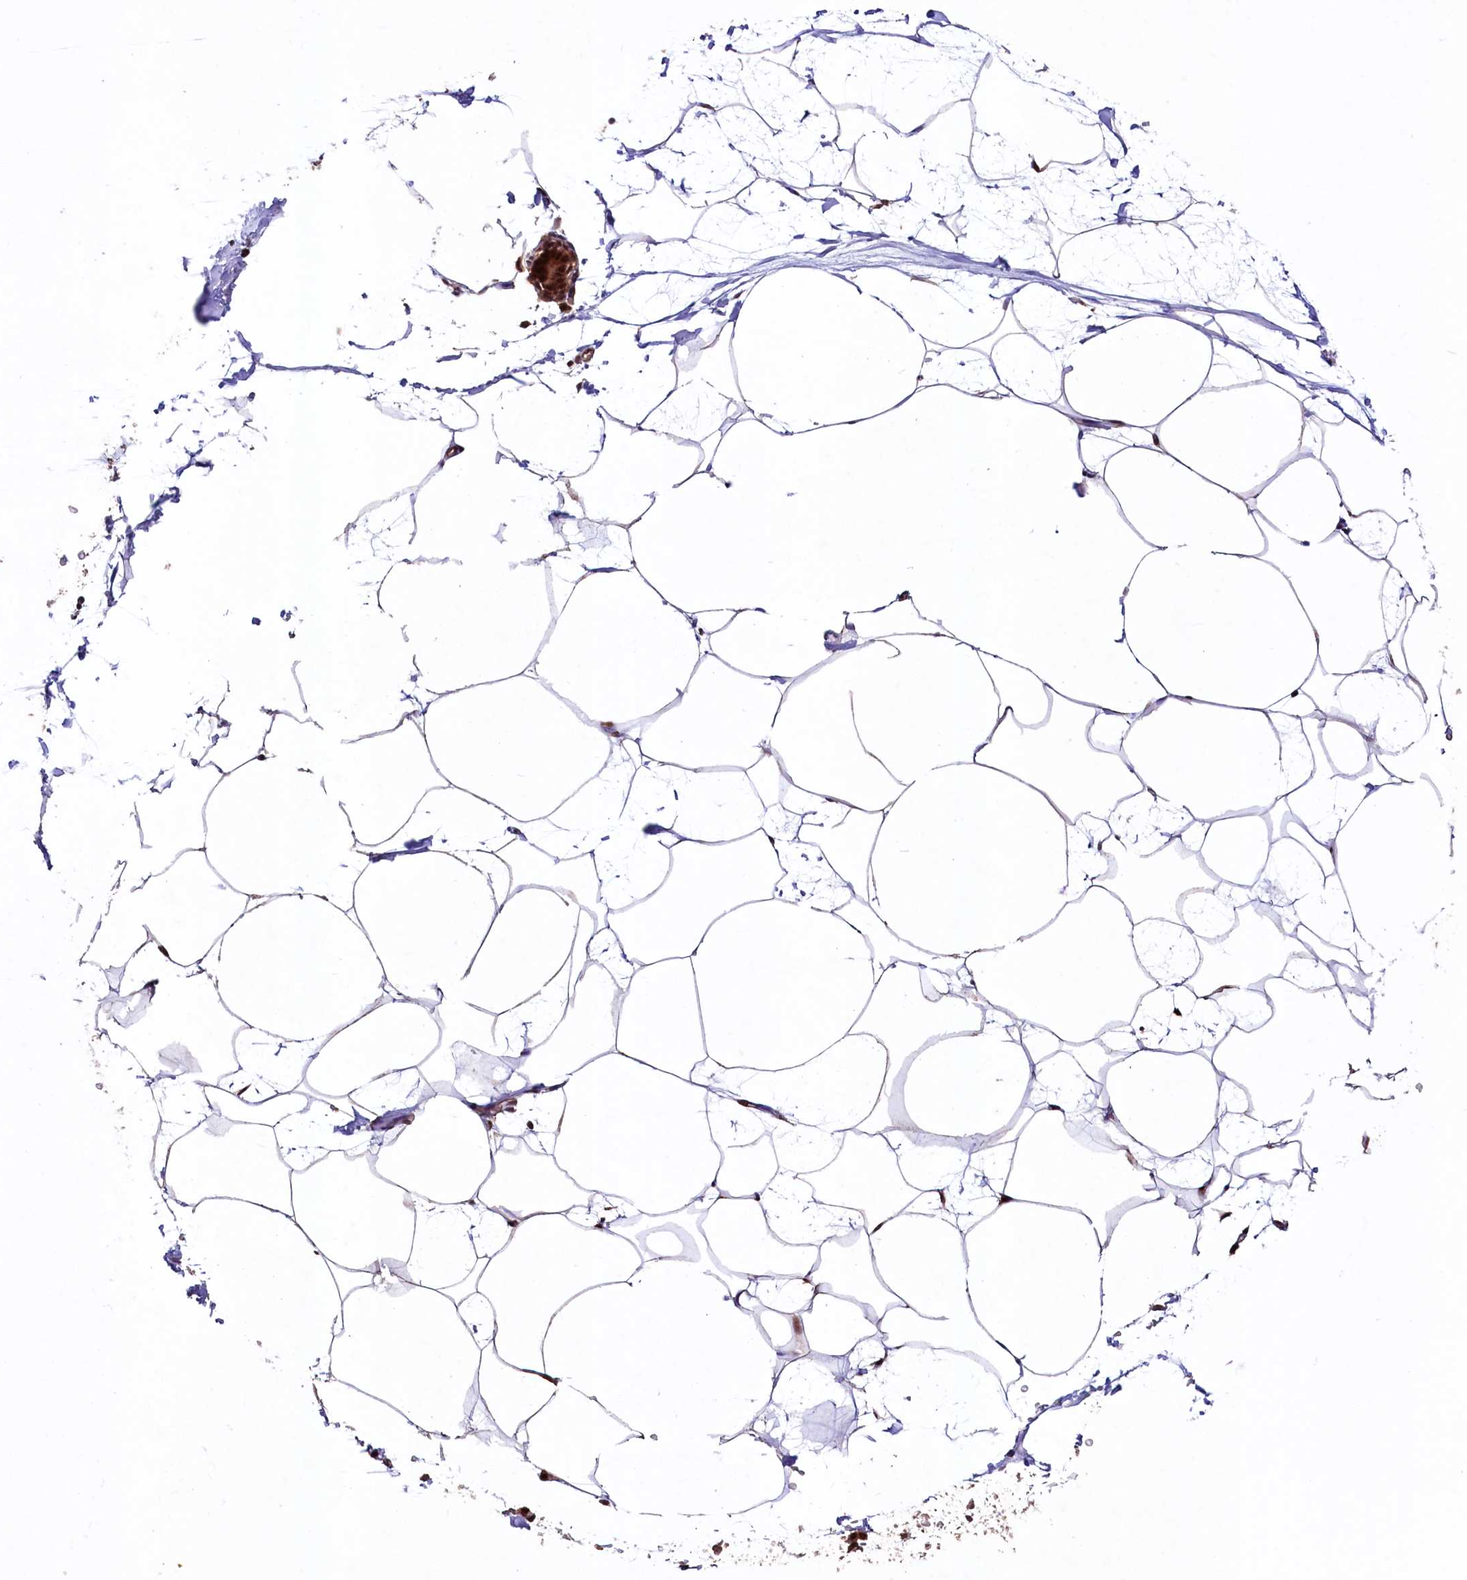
{"staining": {"intensity": "moderate", "quantity": "25%-75%", "location": "nuclear"}, "tissue": "breast", "cell_type": "Adipocytes", "image_type": "normal", "snomed": [{"axis": "morphology", "description": "Normal tissue, NOS"}, {"axis": "topography", "description": "Breast"}], "caption": "Immunohistochemical staining of unremarkable human breast demonstrates 25%-75% levels of moderate nuclear protein expression in approximately 25%-75% of adipocytes.", "gene": "SFSWAP", "patient": {"sex": "female", "age": 62}}